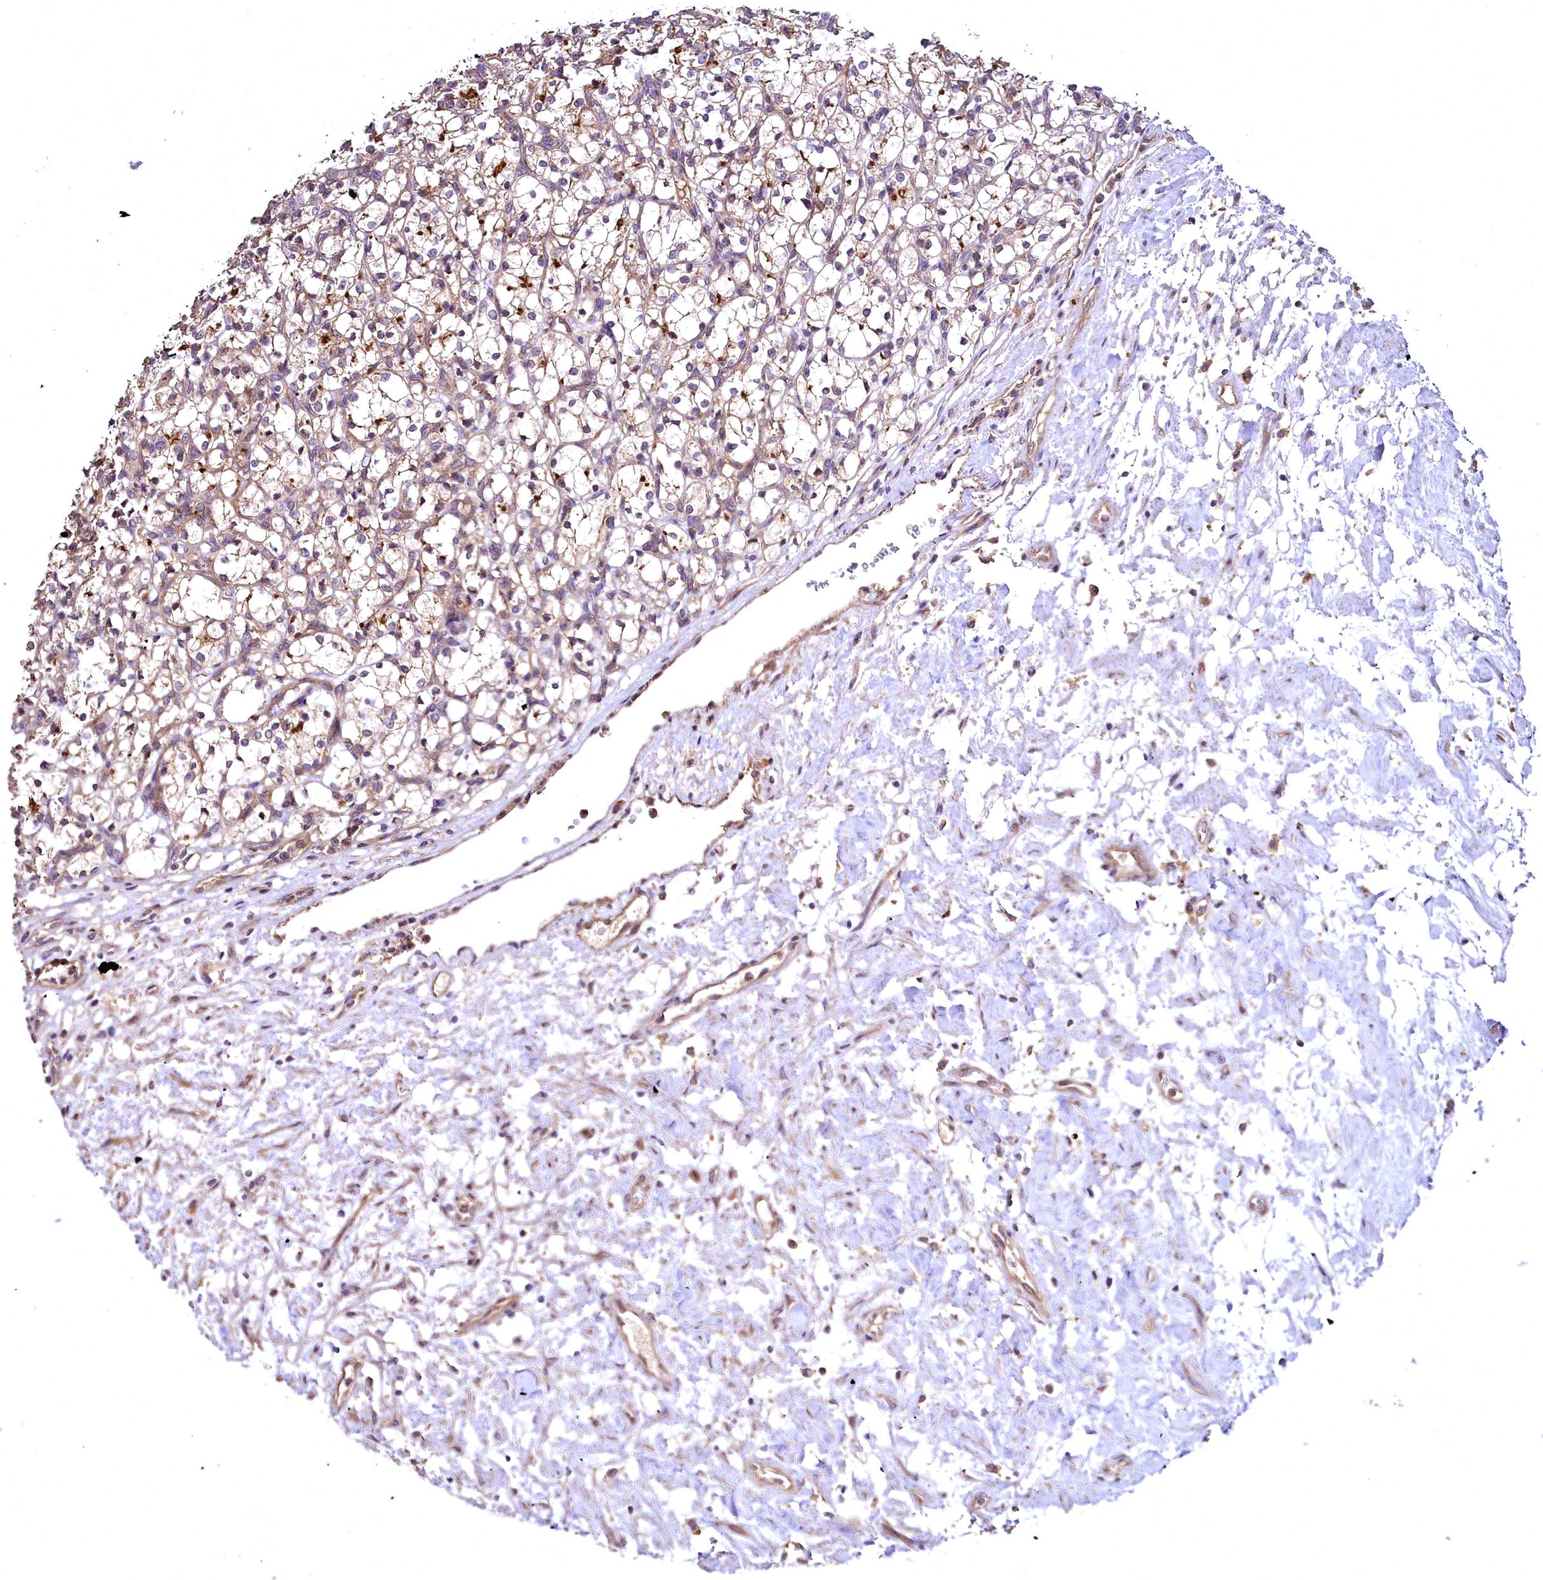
{"staining": {"intensity": "moderate", "quantity": ">75%", "location": "cytoplasmic/membranous"}, "tissue": "renal cancer", "cell_type": "Tumor cells", "image_type": "cancer", "snomed": [{"axis": "morphology", "description": "Adenocarcinoma, NOS"}, {"axis": "topography", "description": "Kidney"}], "caption": "Tumor cells show medium levels of moderate cytoplasmic/membranous positivity in about >75% of cells in renal cancer.", "gene": "TBCEL", "patient": {"sex": "female", "age": 69}}